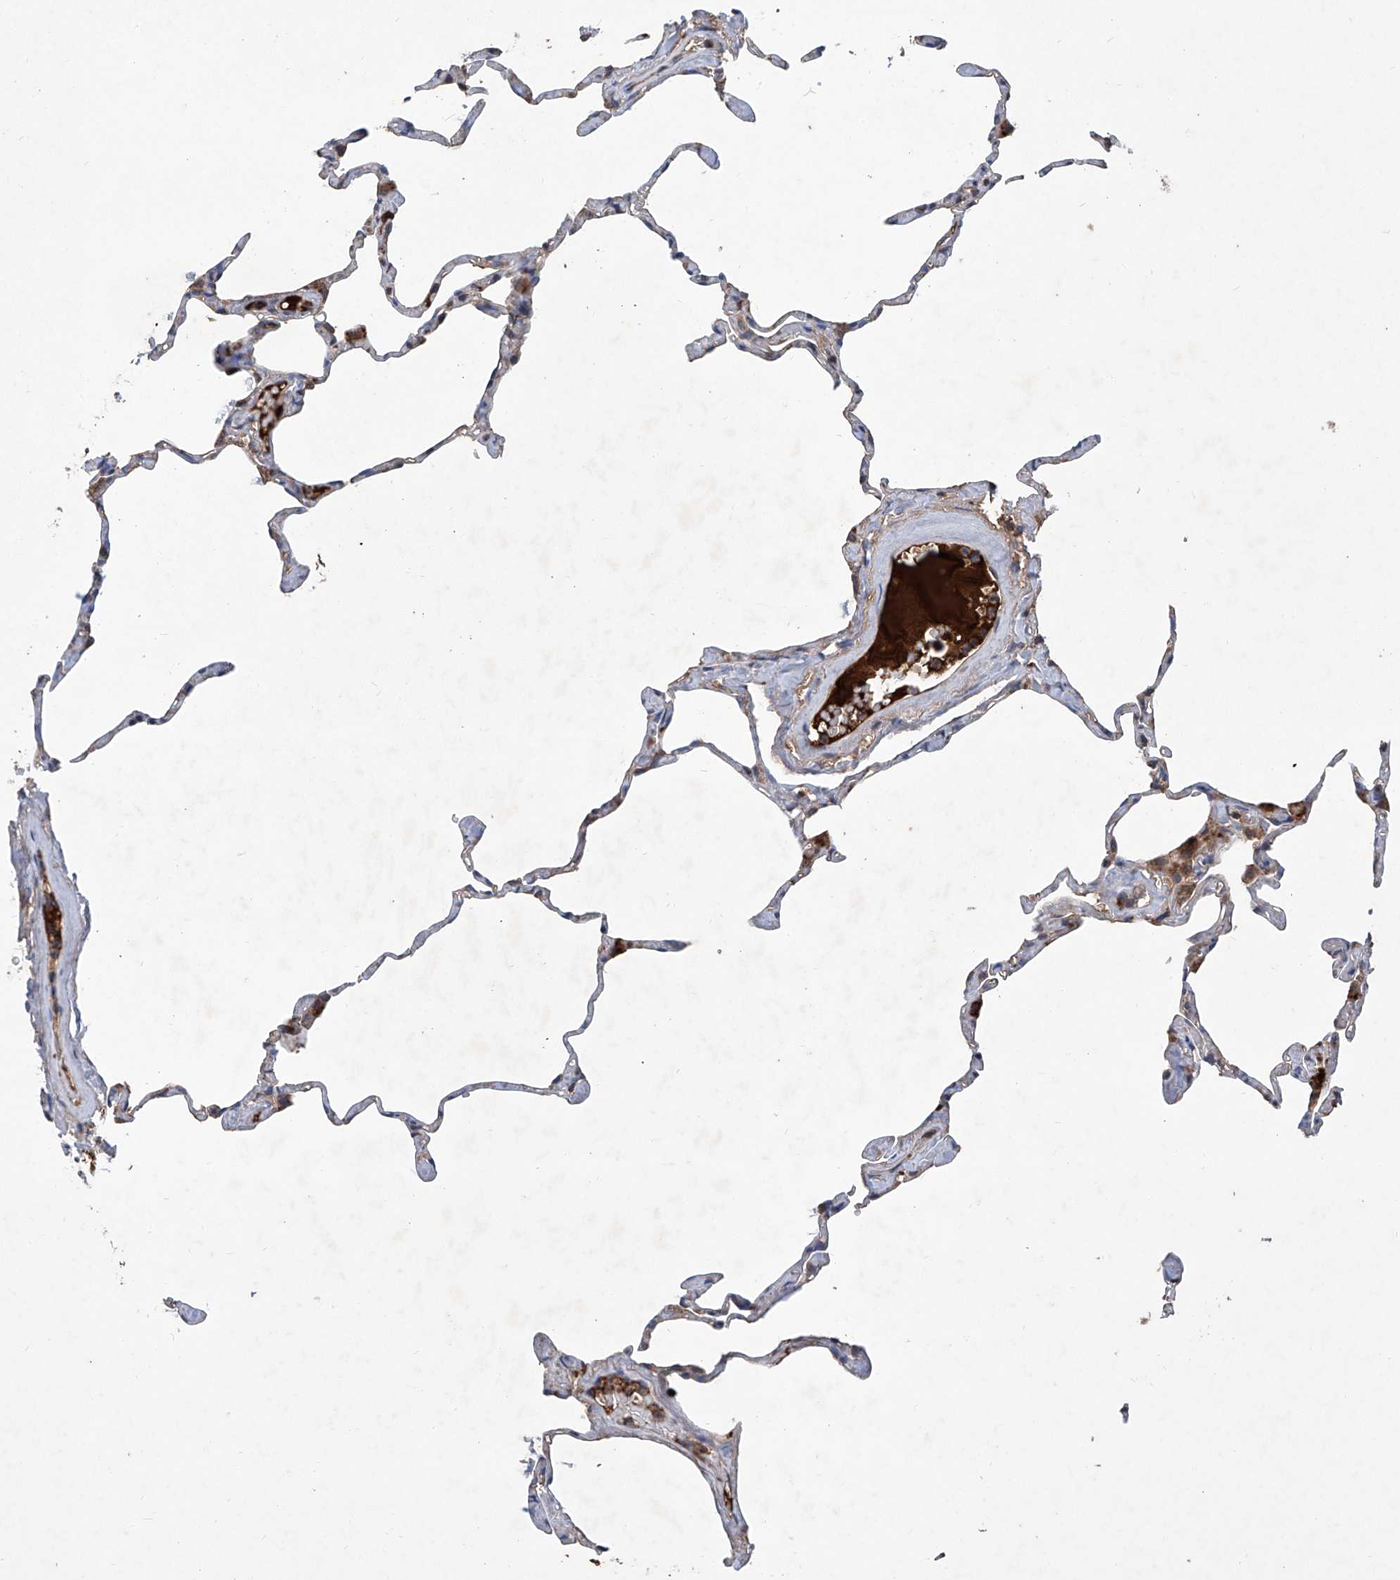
{"staining": {"intensity": "weak", "quantity": "25%-75%", "location": "cytoplasmic/membranous"}, "tissue": "lung", "cell_type": "Alveolar cells", "image_type": "normal", "snomed": [{"axis": "morphology", "description": "Normal tissue, NOS"}, {"axis": "topography", "description": "Lung"}], "caption": "IHC histopathology image of benign human lung stained for a protein (brown), which shows low levels of weak cytoplasmic/membranous expression in approximately 25%-75% of alveolar cells.", "gene": "ASCC3", "patient": {"sex": "male", "age": 65}}